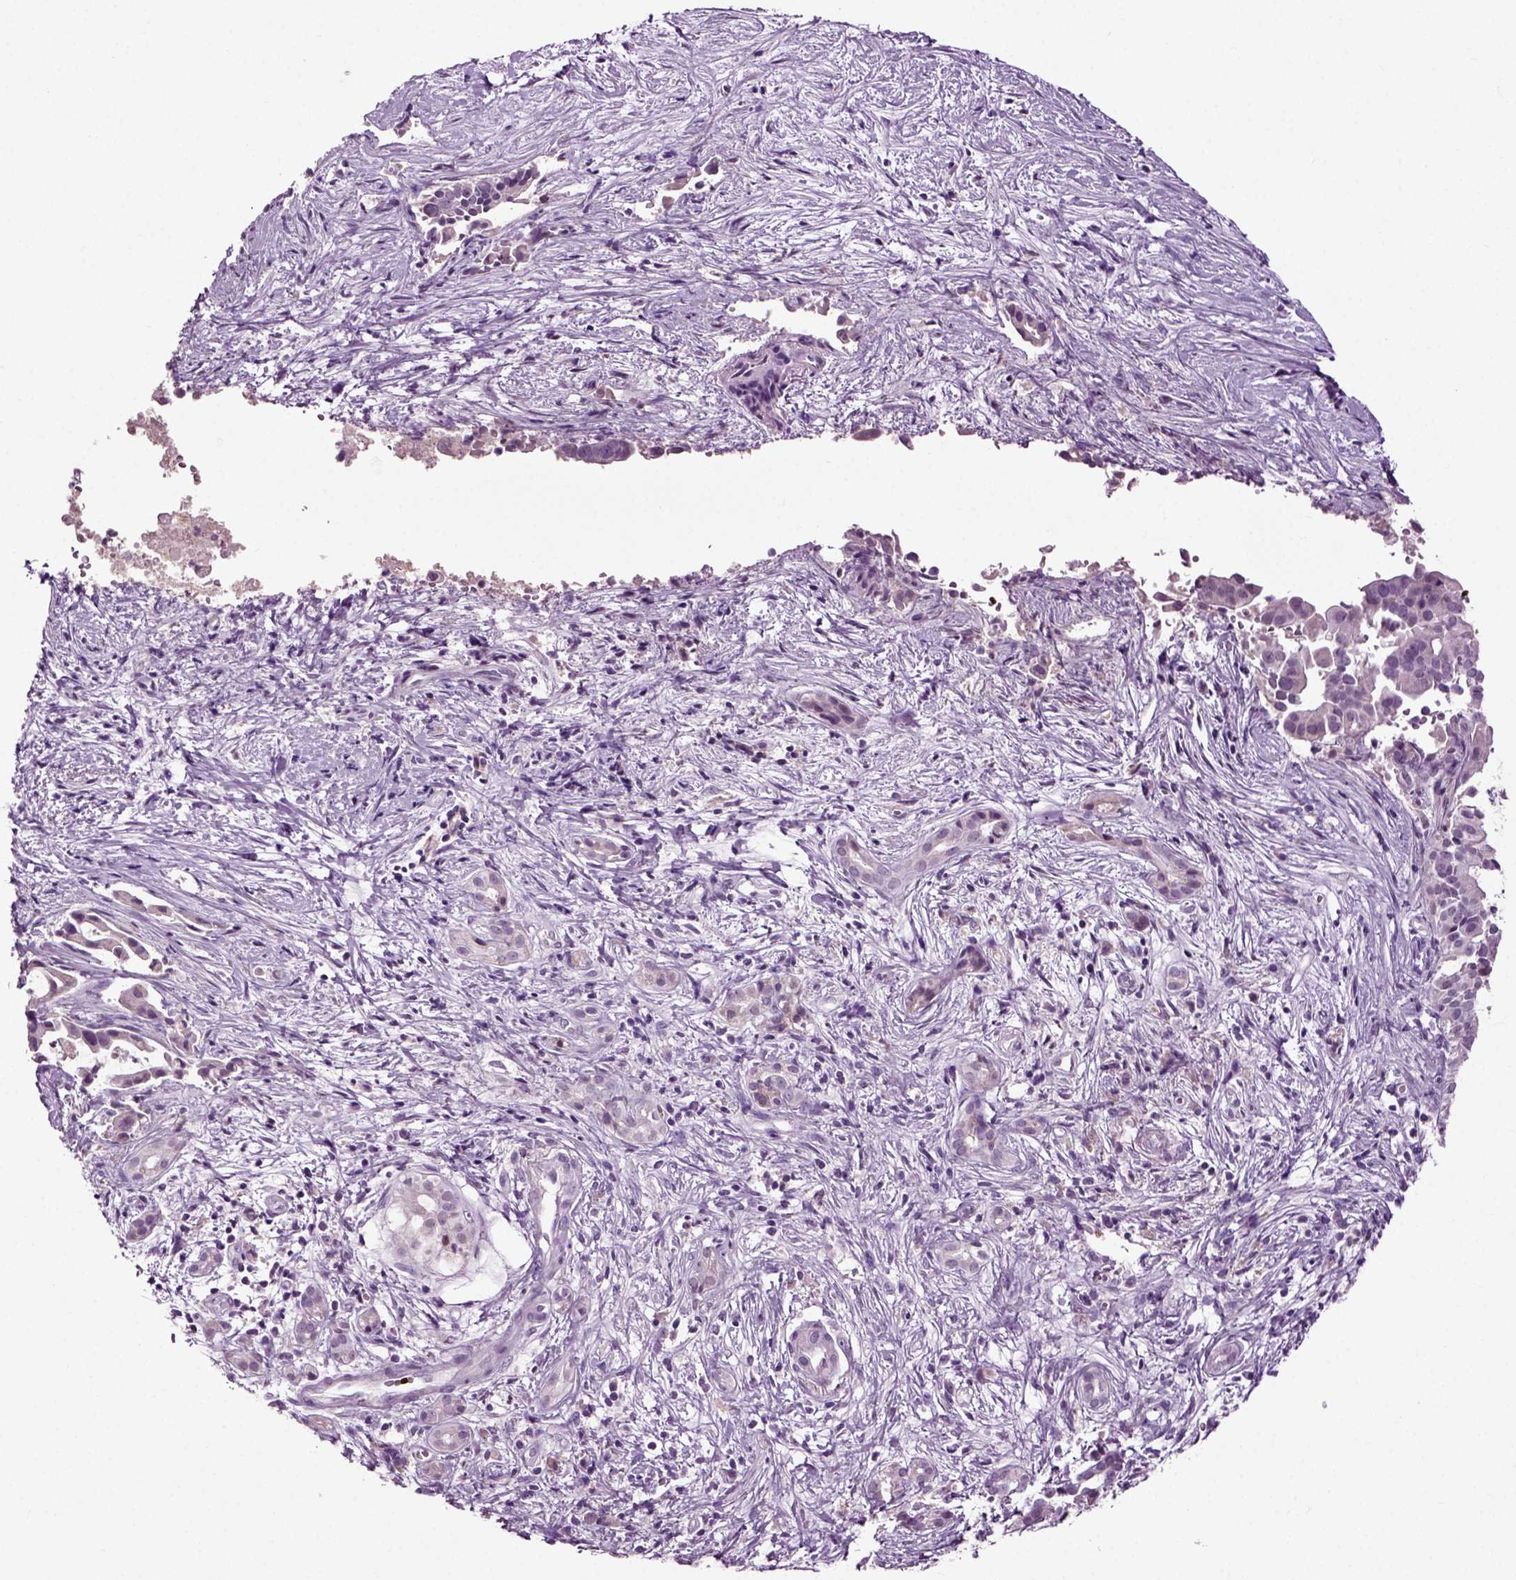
{"staining": {"intensity": "negative", "quantity": "none", "location": "none"}, "tissue": "pancreatic cancer", "cell_type": "Tumor cells", "image_type": "cancer", "snomed": [{"axis": "morphology", "description": "Adenocarcinoma, NOS"}, {"axis": "topography", "description": "Pancreas"}], "caption": "Immunohistochemistry of human pancreatic cancer shows no staining in tumor cells.", "gene": "SPATA17", "patient": {"sex": "male", "age": 61}}